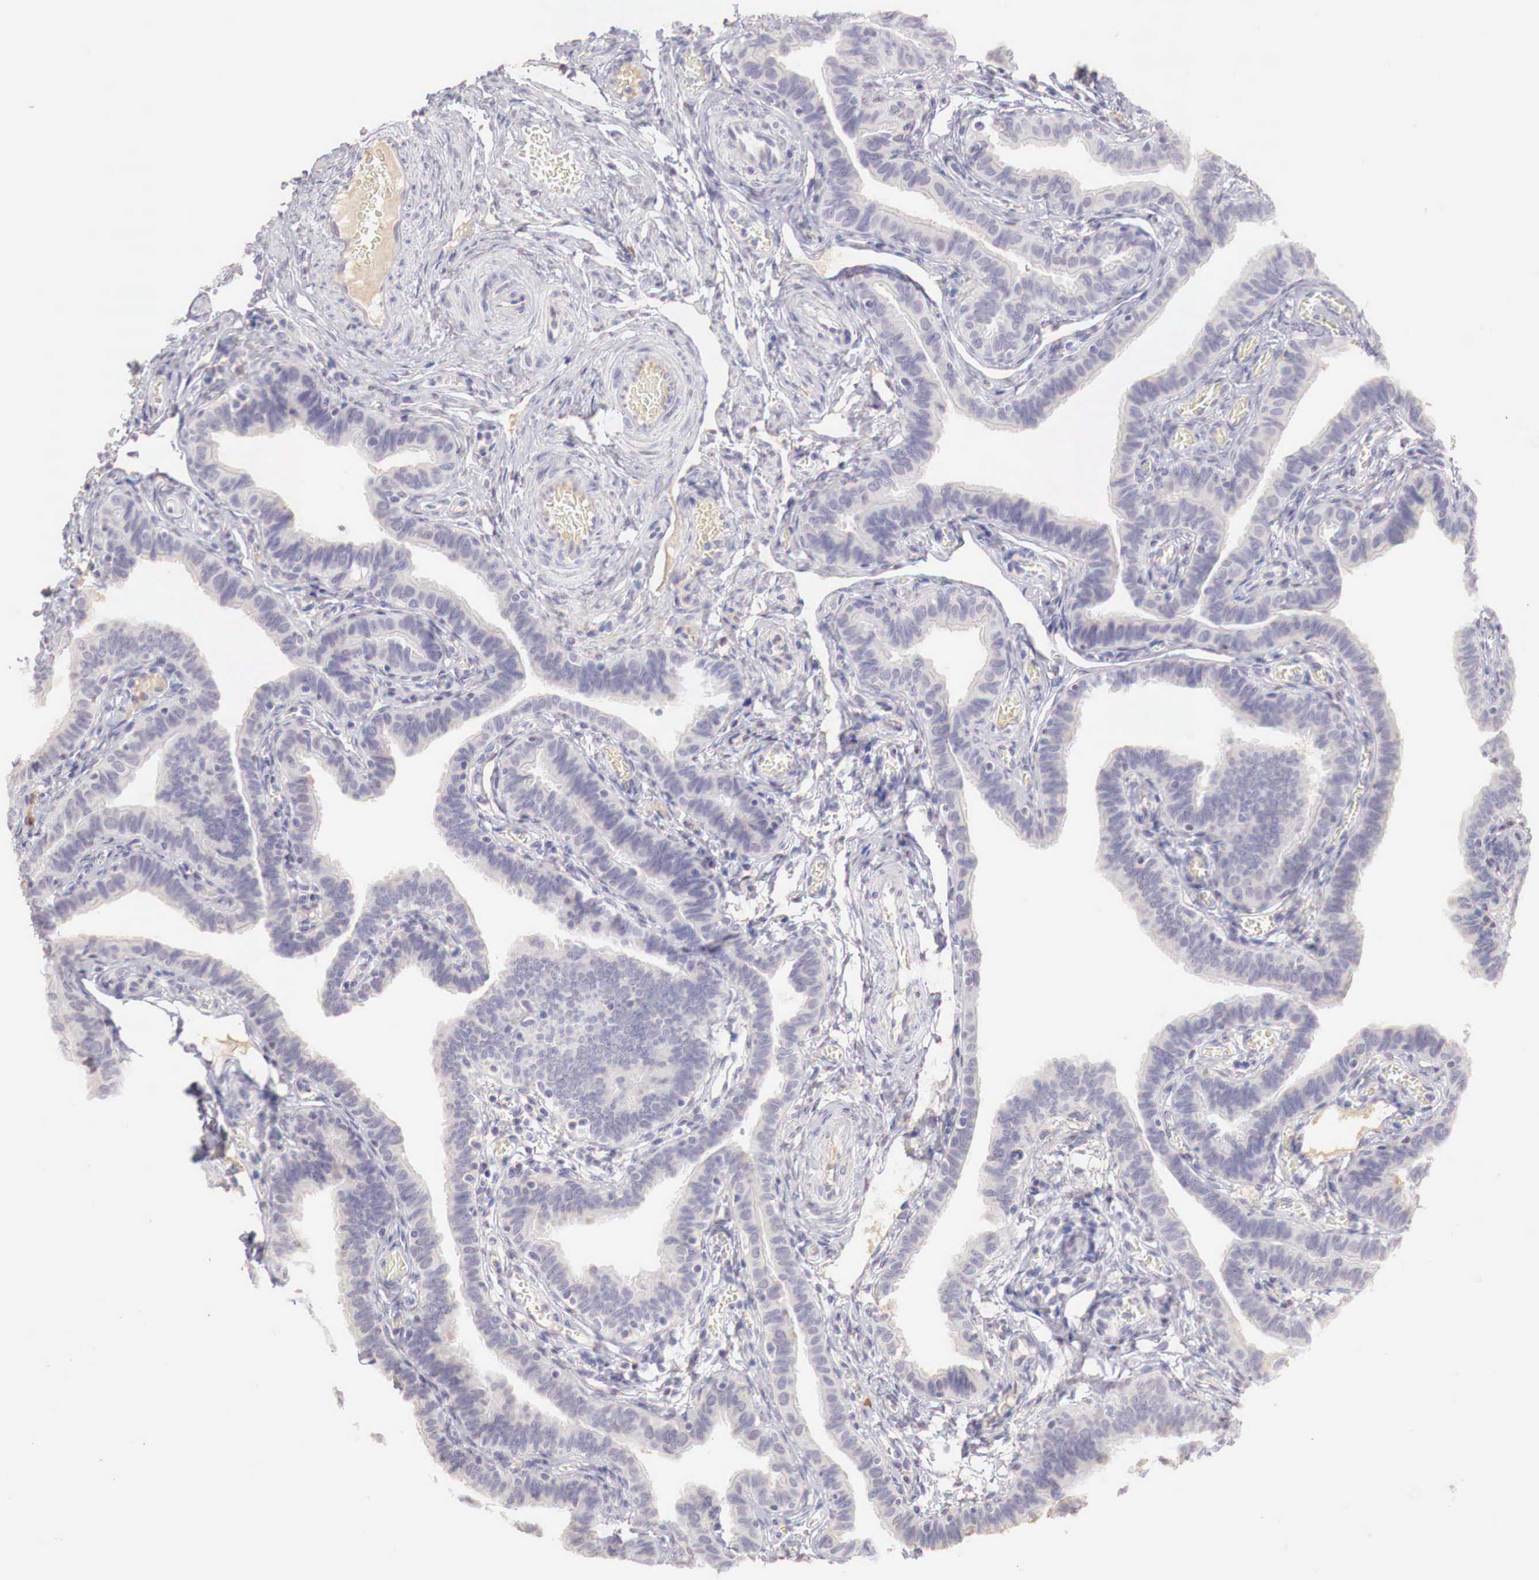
{"staining": {"intensity": "negative", "quantity": "none", "location": "none"}, "tissue": "fallopian tube", "cell_type": "Glandular cells", "image_type": "normal", "snomed": [{"axis": "morphology", "description": "Normal tissue, NOS"}, {"axis": "topography", "description": "Vagina"}, {"axis": "topography", "description": "Fallopian tube"}], "caption": "A photomicrograph of fallopian tube stained for a protein demonstrates no brown staining in glandular cells. (DAB (3,3'-diaminobenzidine) immunohistochemistry (IHC), high magnification).", "gene": "XPNPEP2", "patient": {"sex": "female", "age": 38}}